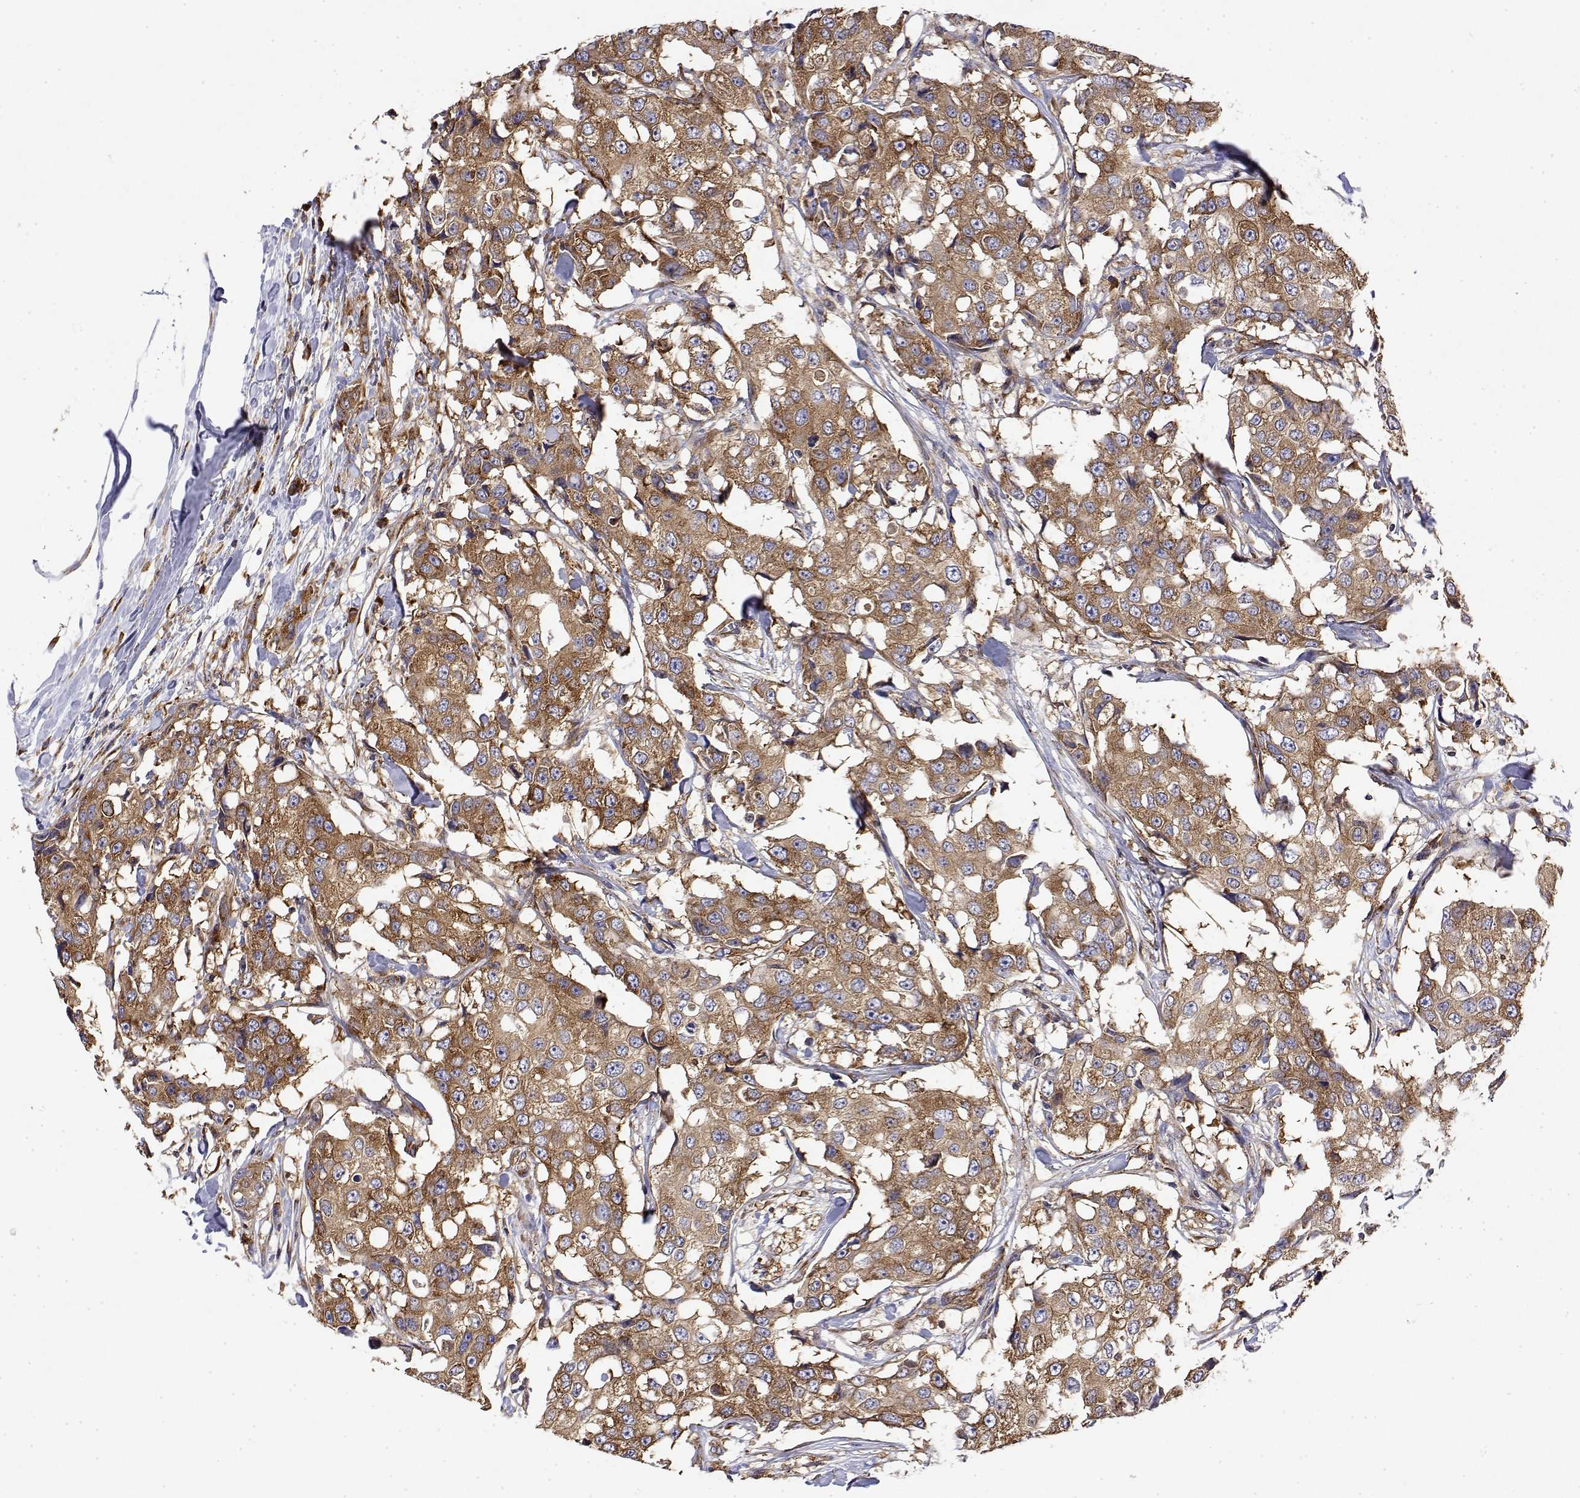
{"staining": {"intensity": "moderate", "quantity": ">75%", "location": "cytoplasmic/membranous"}, "tissue": "breast cancer", "cell_type": "Tumor cells", "image_type": "cancer", "snomed": [{"axis": "morphology", "description": "Duct carcinoma"}, {"axis": "topography", "description": "Breast"}], "caption": "Intraductal carcinoma (breast) tissue demonstrates moderate cytoplasmic/membranous positivity in about >75% of tumor cells, visualized by immunohistochemistry.", "gene": "EEF1G", "patient": {"sex": "female", "age": 27}}